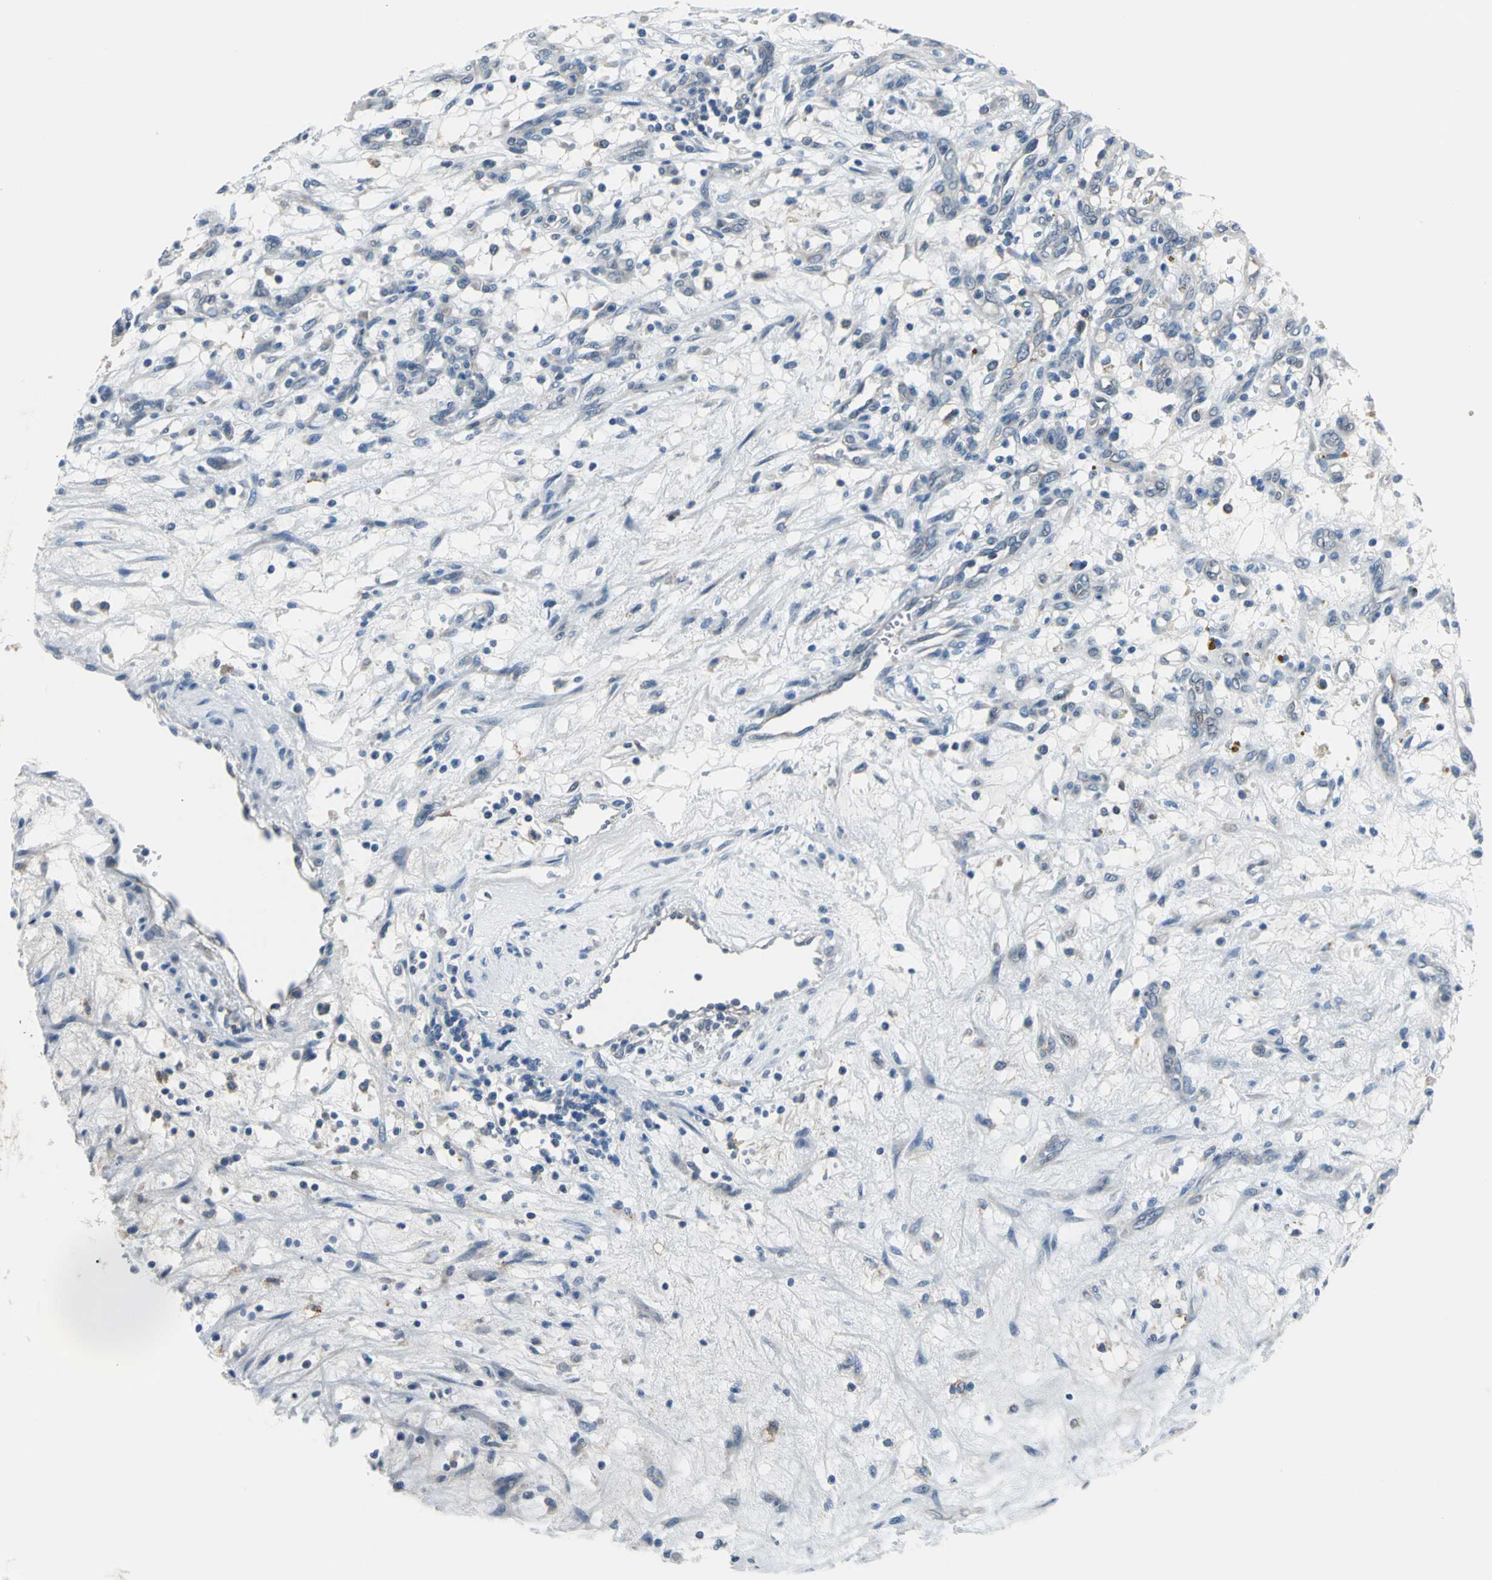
{"staining": {"intensity": "negative", "quantity": "none", "location": "none"}, "tissue": "renal cancer", "cell_type": "Tumor cells", "image_type": "cancer", "snomed": [{"axis": "morphology", "description": "Adenocarcinoma, NOS"}, {"axis": "topography", "description": "Kidney"}], "caption": "Renal cancer stained for a protein using immunohistochemistry exhibits no positivity tumor cells.", "gene": "ZNF415", "patient": {"sex": "female", "age": 57}}